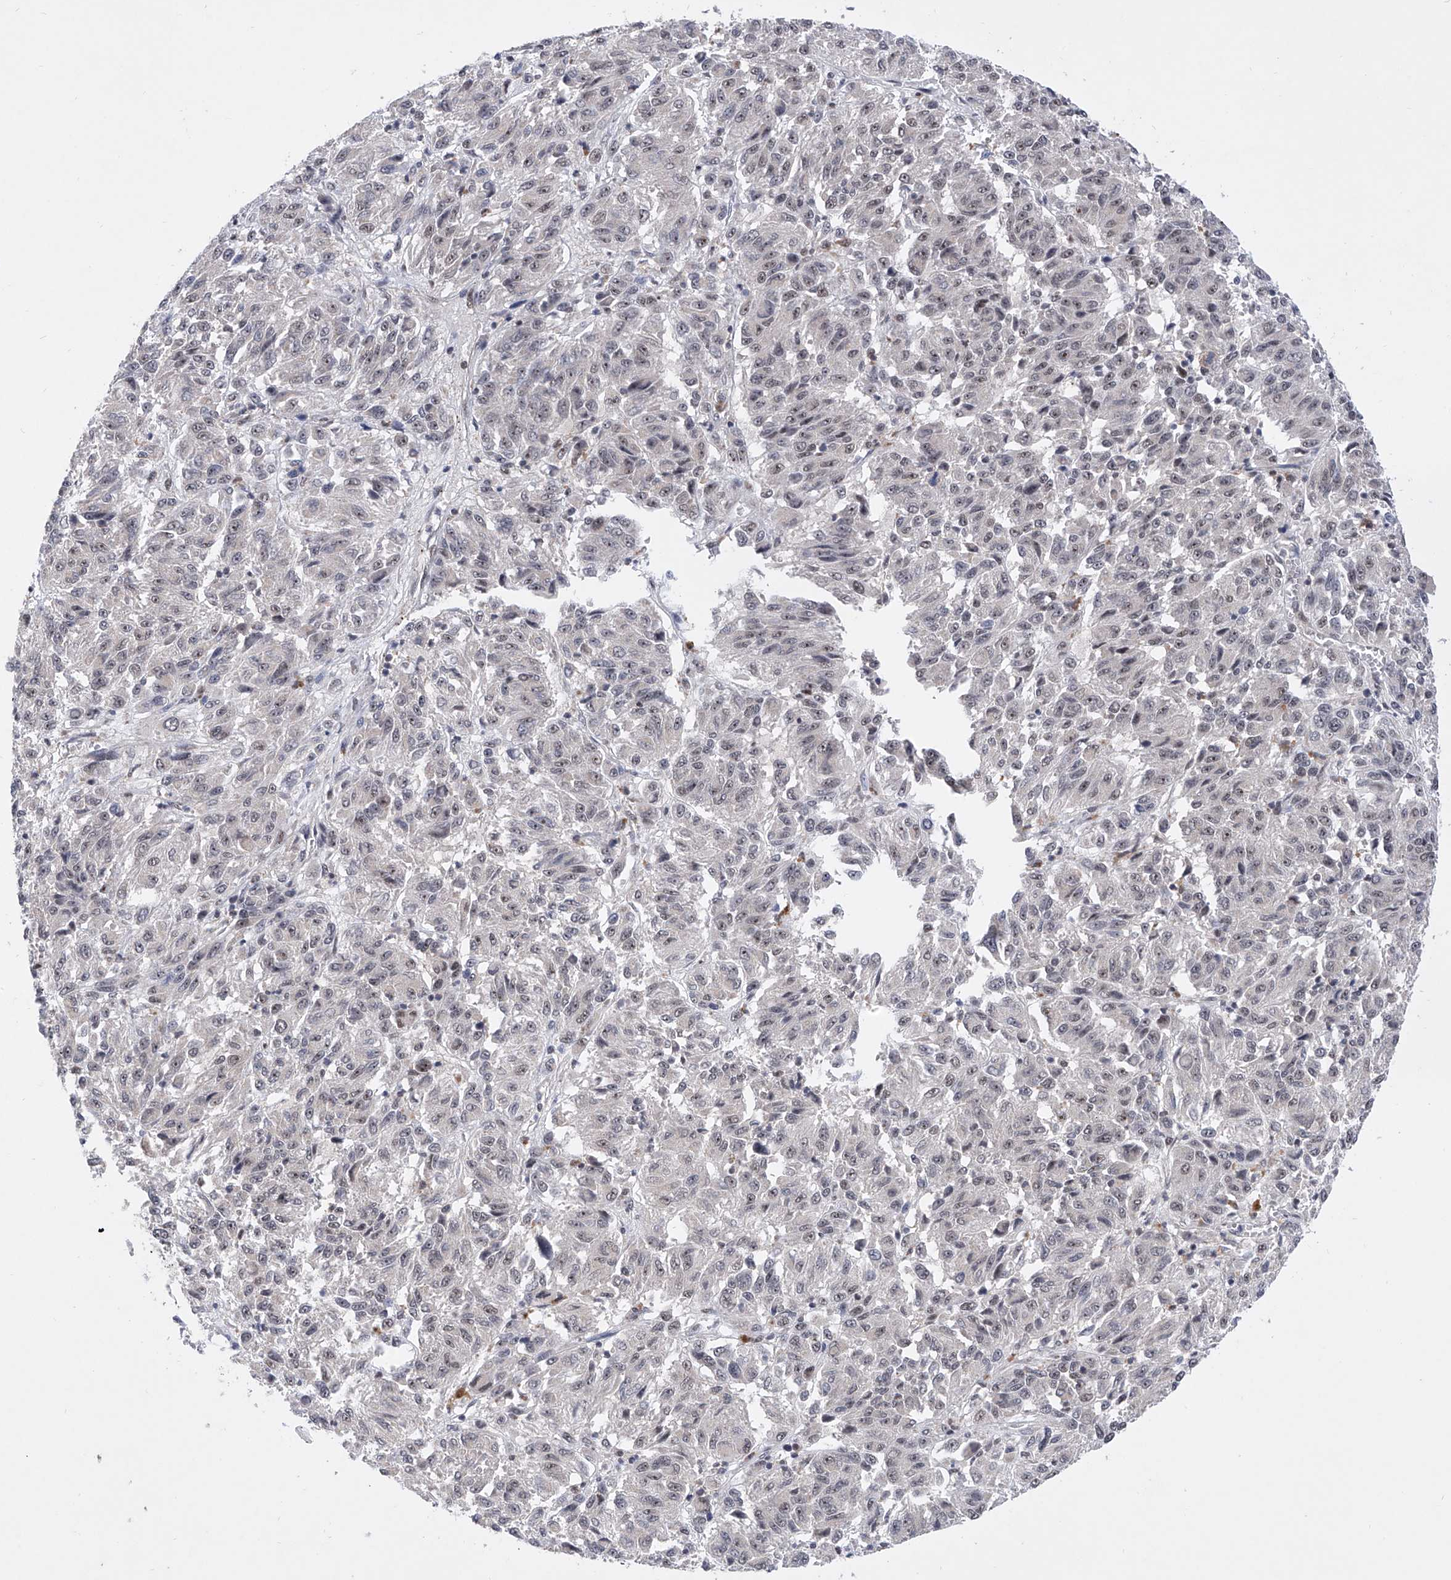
{"staining": {"intensity": "negative", "quantity": "none", "location": "none"}, "tissue": "melanoma", "cell_type": "Tumor cells", "image_type": "cancer", "snomed": [{"axis": "morphology", "description": "Malignant melanoma, Metastatic site"}, {"axis": "topography", "description": "Lung"}], "caption": "DAB immunohistochemical staining of malignant melanoma (metastatic site) shows no significant staining in tumor cells.", "gene": "RAD54L", "patient": {"sex": "male", "age": 64}}